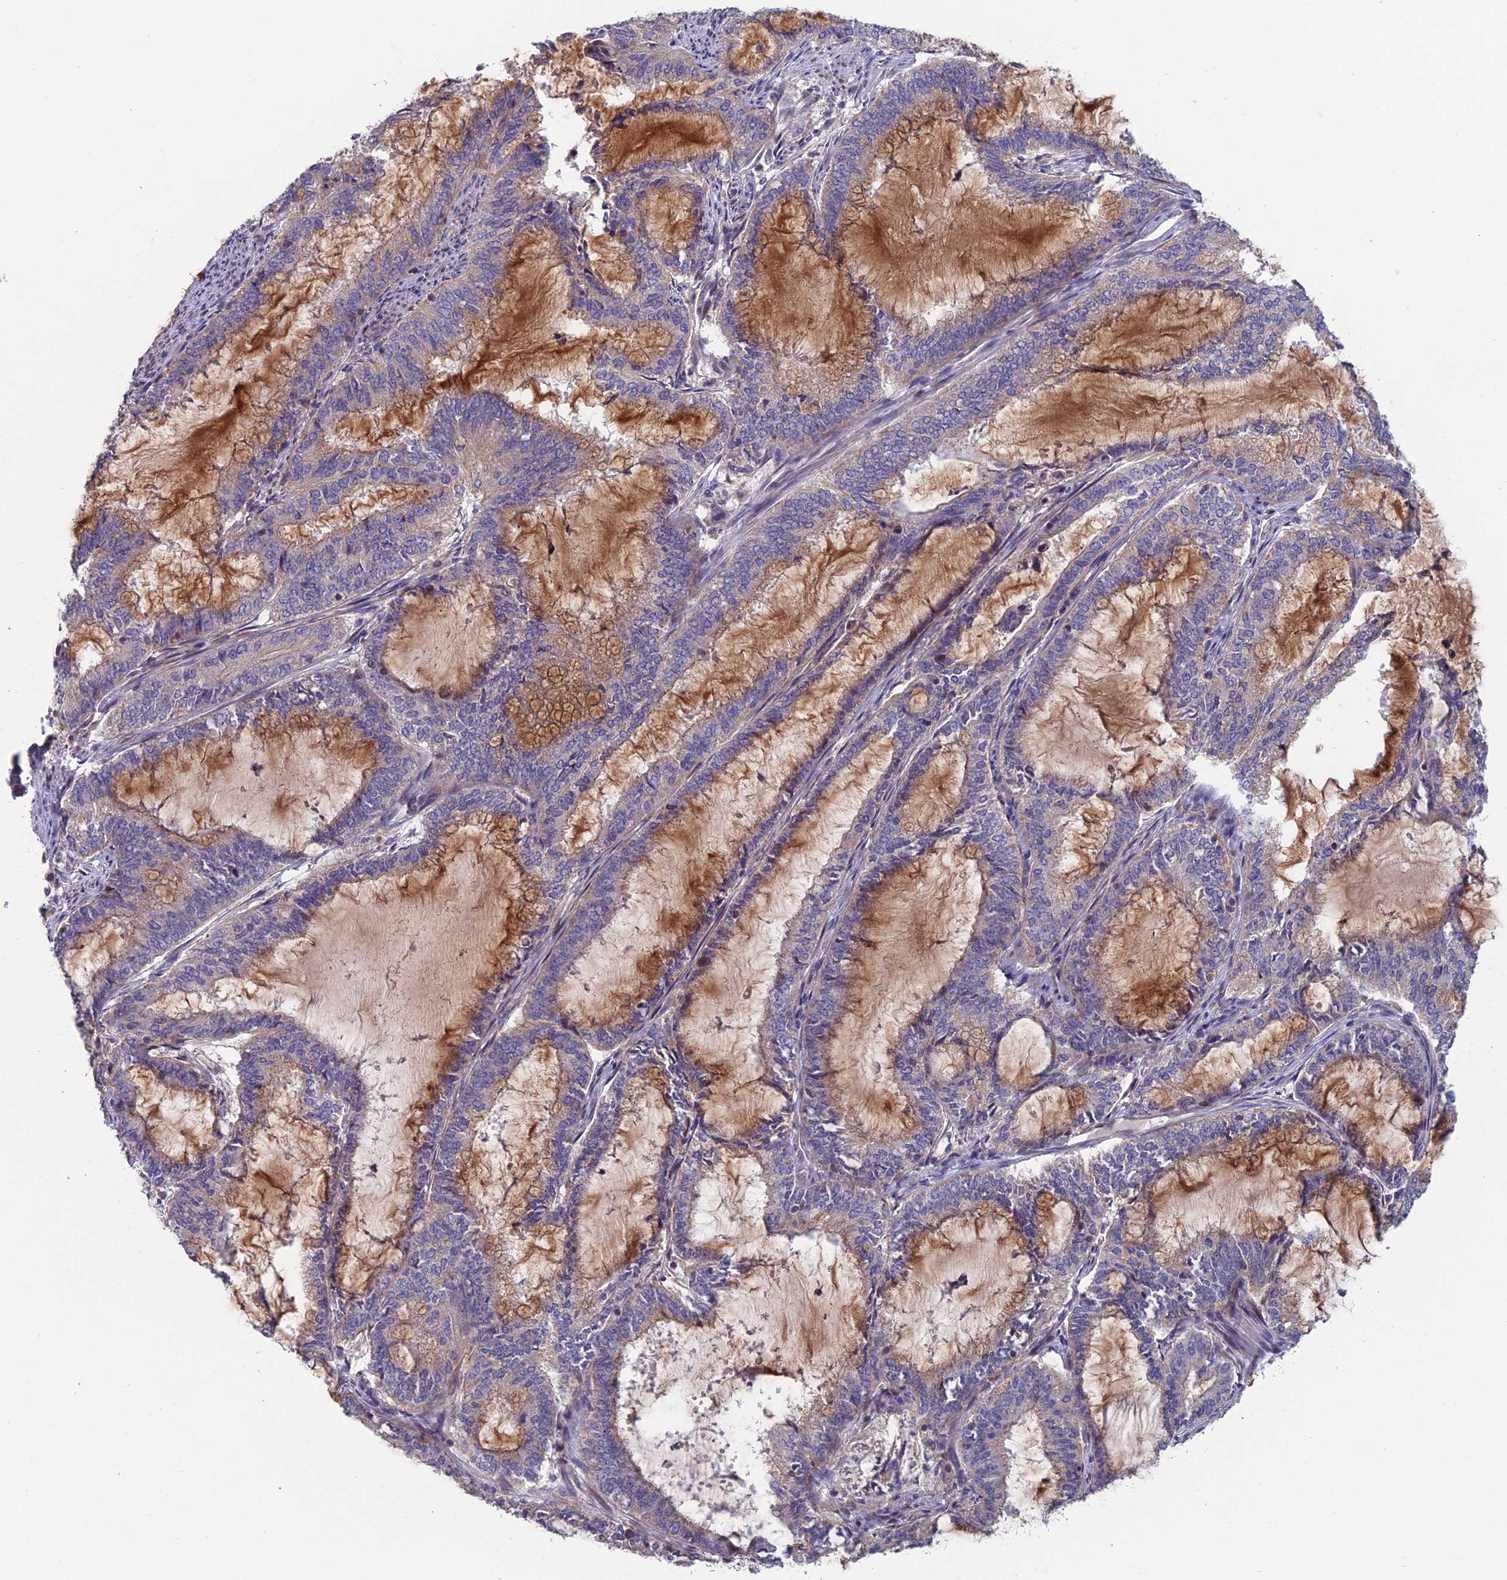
{"staining": {"intensity": "weak", "quantity": "<25%", "location": "cytoplasmic/membranous"}, "tissue": "endometrial cancer", "cell_type": "Tumor cells", "image_type": "cancer", "snomed": [{"axis": "morphology", "description": "Adenocarcinoma, NOS"}, {"axis": "topography", "description": "Endometrium"}], "caption": "This is an IHC micrograph of endometrial cancer. There is no positivity in tumor cells.", "gene": "USP37", "patient": {"sex": "female", "age": 51}}